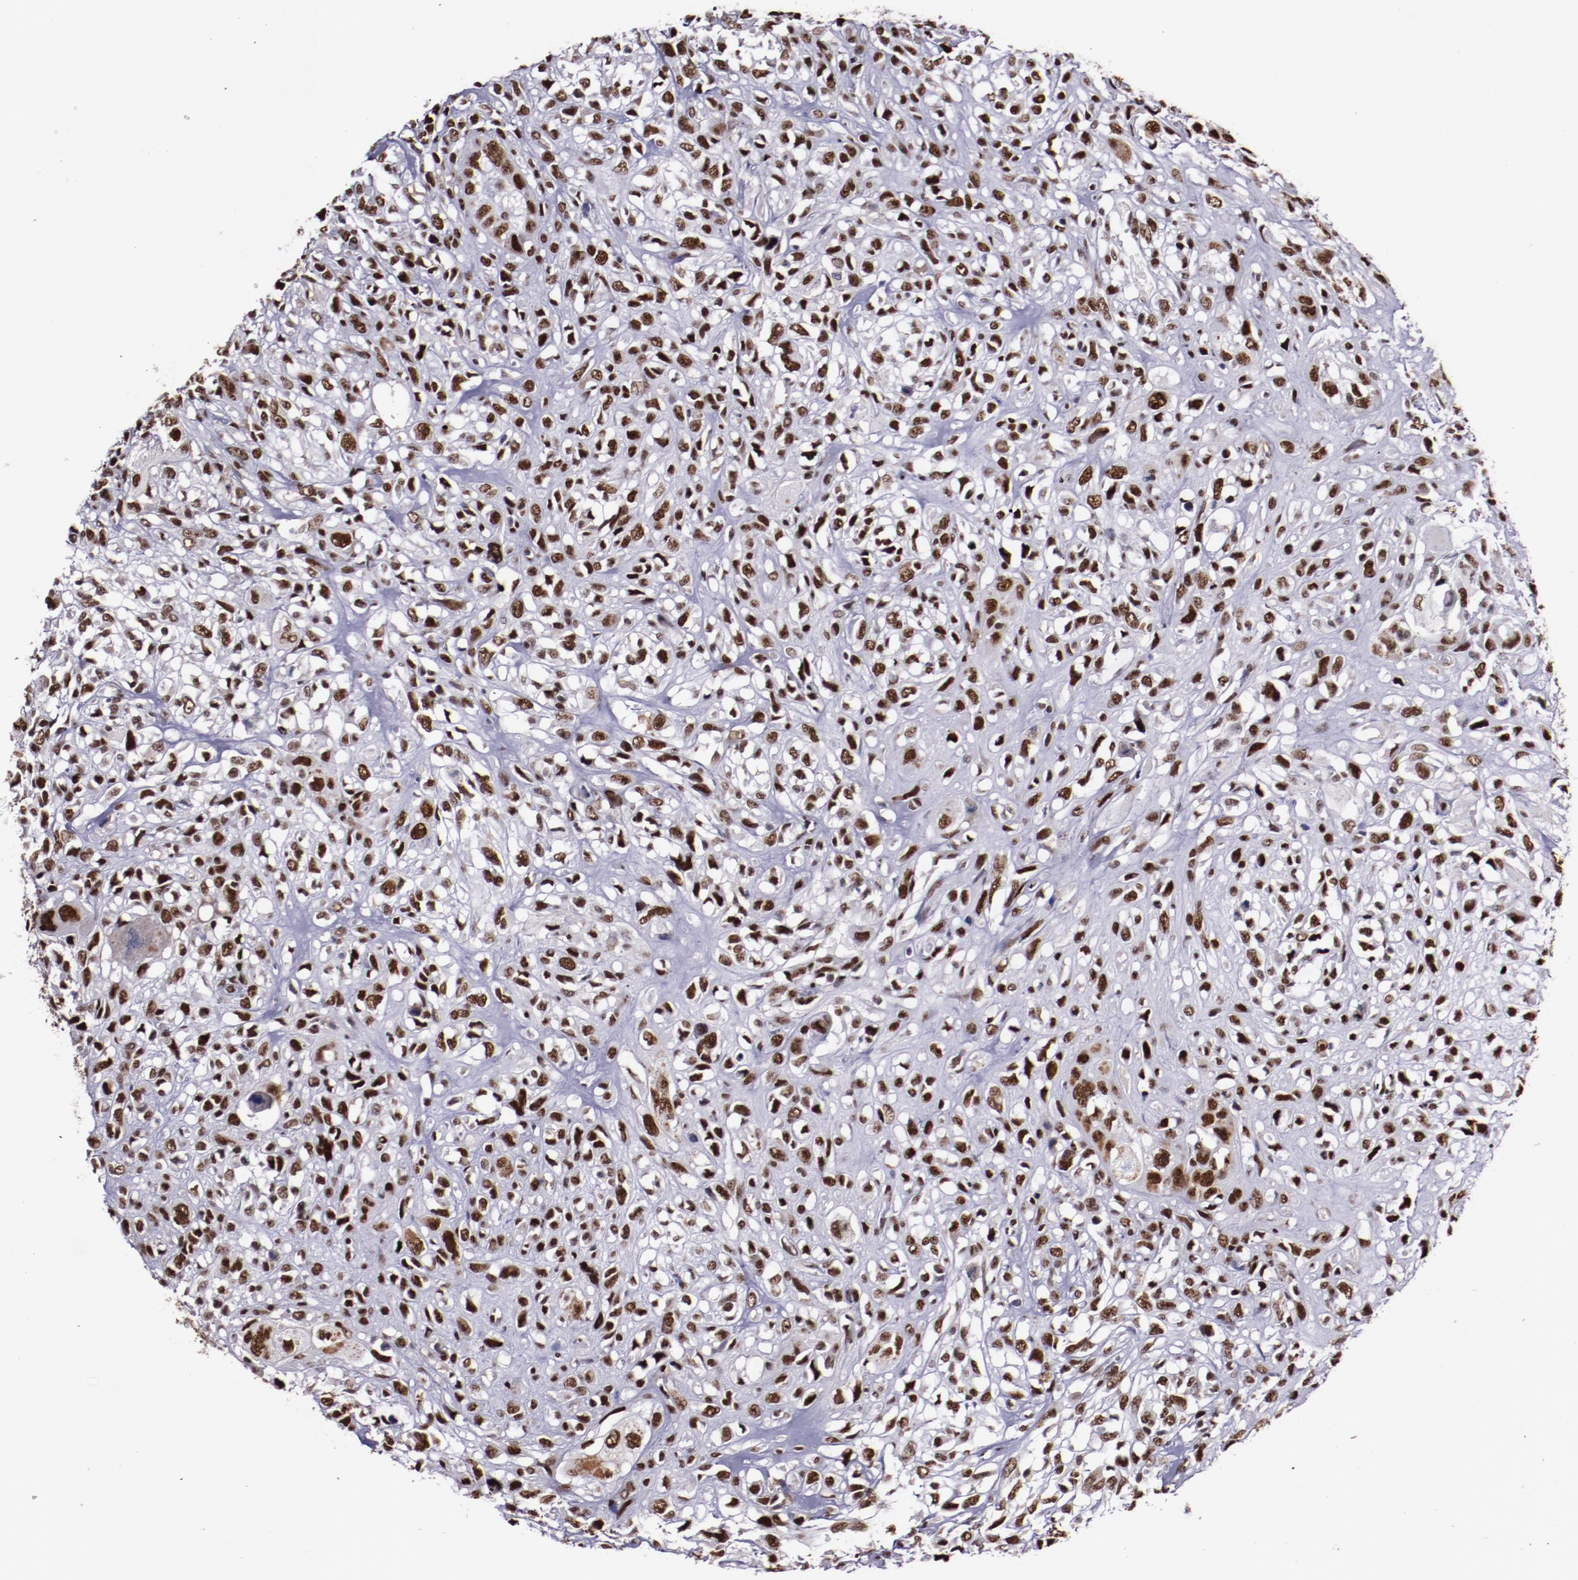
{"staining": {"intensity": "strong", "quantity": ">75%", "location": "nuclear"}, "tissue": "head and neck cancer", "cell_type": "Tumor cells", "image_type": "cancer", "snomed": [{"axis": "morphology", "description": "Neoplasm, malignant, NOS"}, {"axis": "topography", "description": "Salivary gland"}, {"axis": "topography", "description": "Head-Neck"}], "caption": "Tumor cells show strong nuclear positivity in approximately >75% of cells in head and neck cancer.", "gene": "PPP4R3A", "patient": {"sex": "male", "age": 43}}